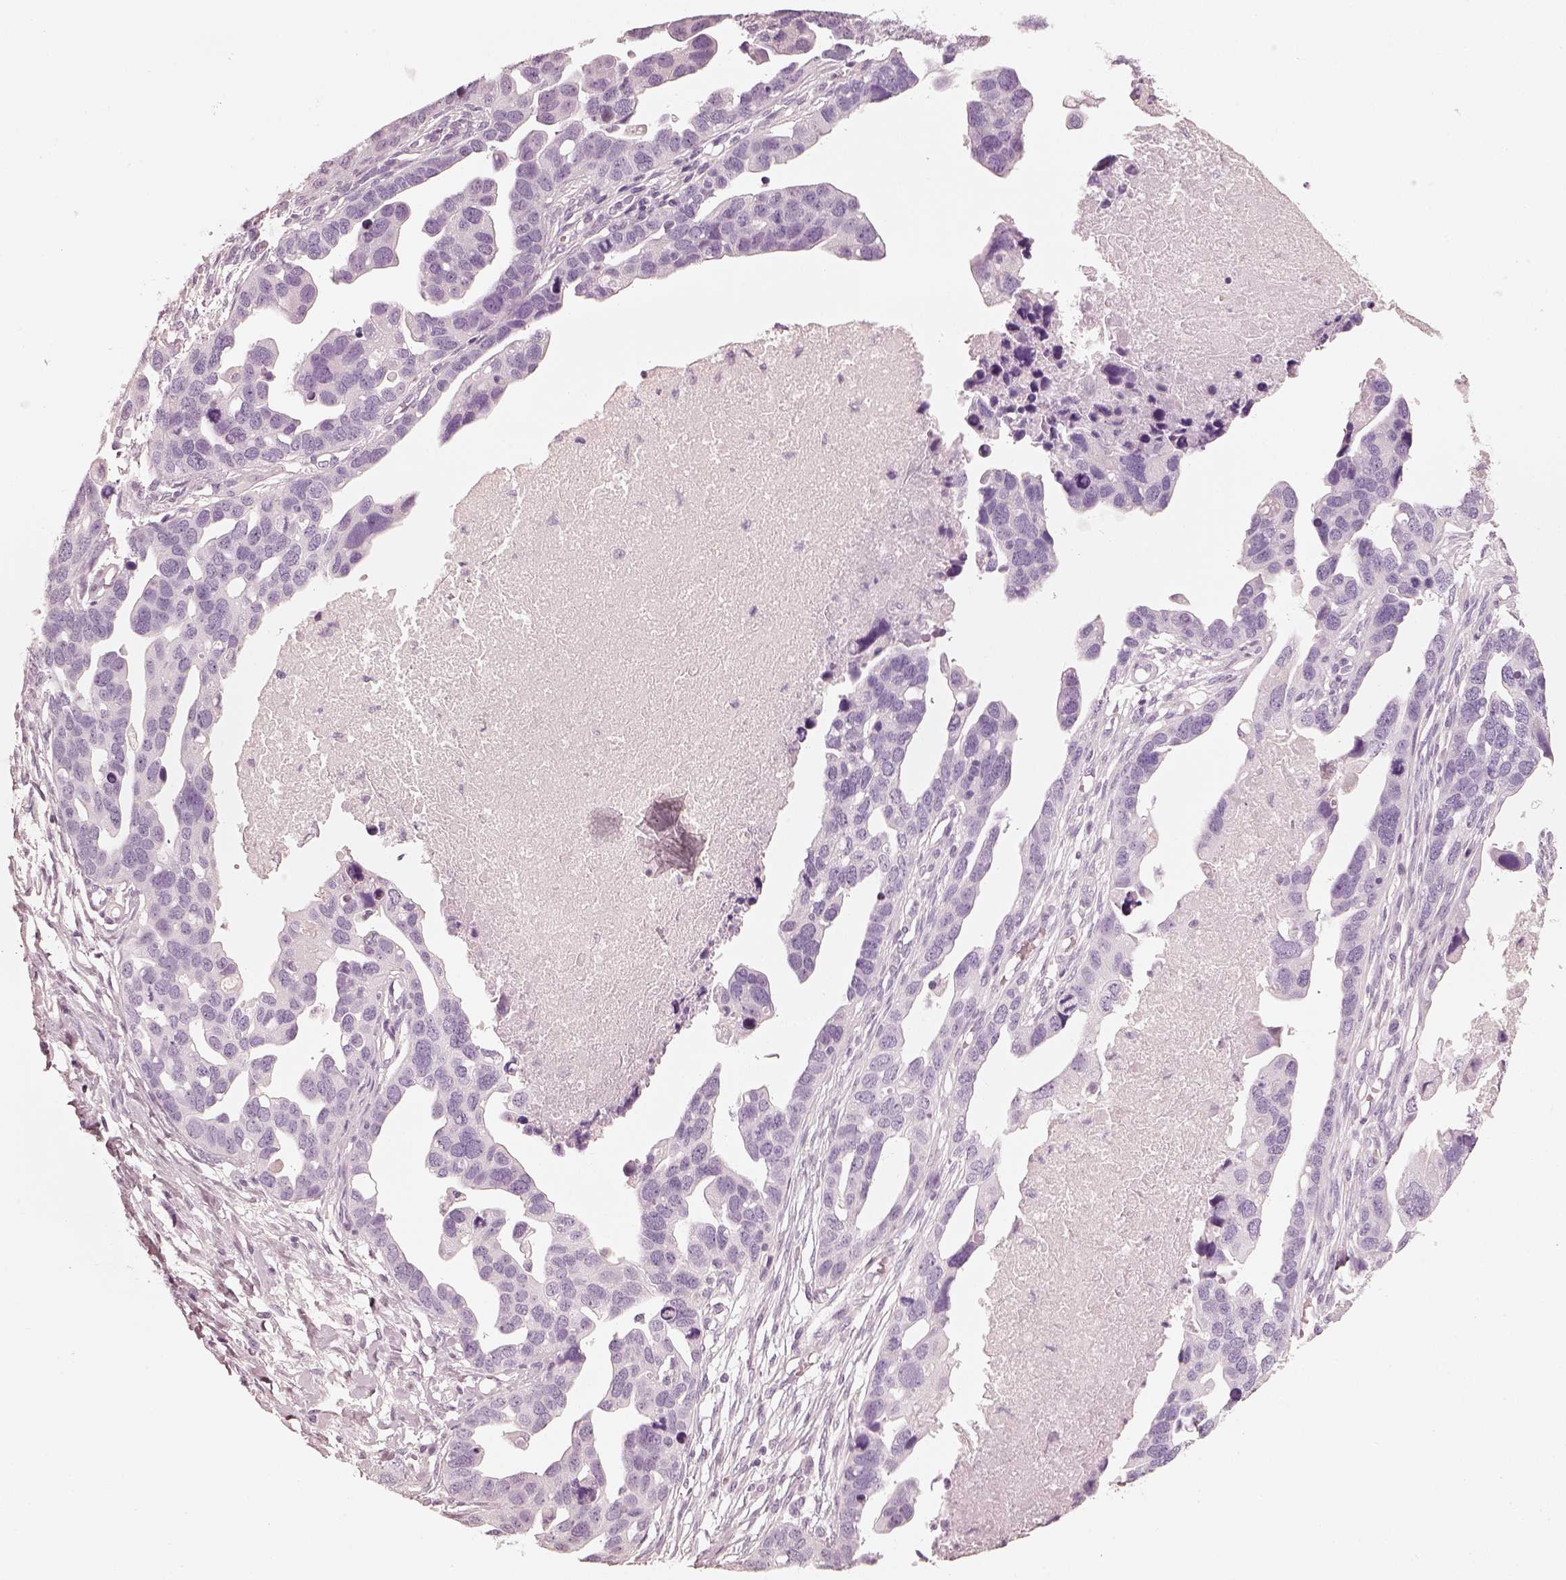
{"staining": {"intensity": "negative", "quantity": "none", "location": "none"}, "tissue": "ovarian cancer", "cell_type": "Tumor cells", "image_type": "cancer", "snomed": [{"axis": "morphology", "description": "Cystadenocarcinoma, serous, NOS"}, {"axis": "topography", "description": "Ovary"}], "caption": "Ovarian serous cystadenocarcinoma was stained to show a protein in brown. There is no significant positivity in tumor cells.", "gene": "R3HDML", "patient": {"sex": "female", "age": 54}}